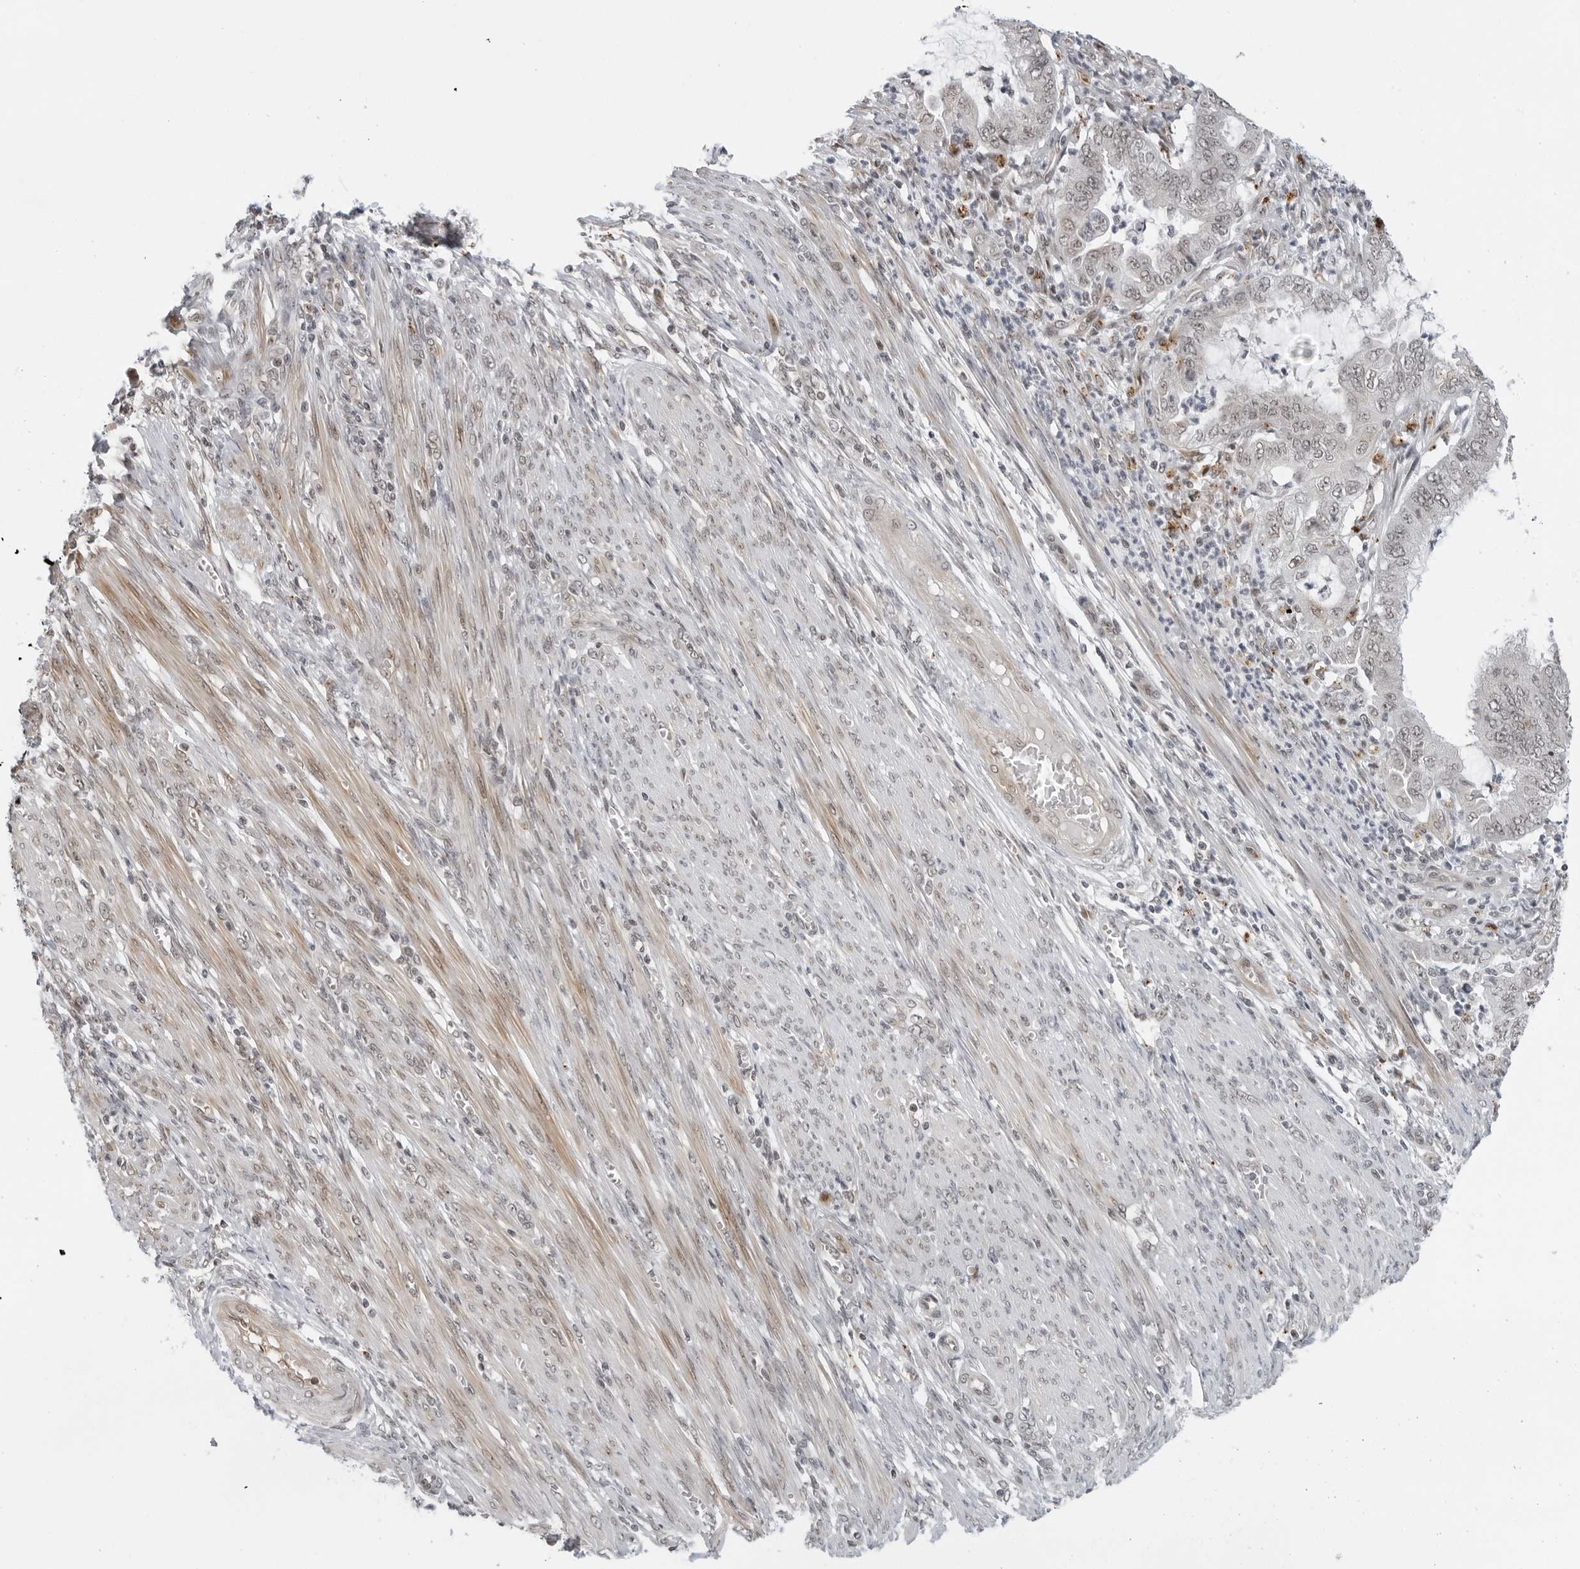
{"staining": {"intensity": "weak", "quantity": "25%-75%", "location": "nuclear"}, "tissue": "endometrial cancer", "cell_type": "Tumor cells", "image_type": "cancer", "snomed": [{"axis": "morphology", "description": "Adenocarcinoma, NOS"}, {"axis": "topography", "description": "Endometrium"}], "caption": "IHC micrograph of endometrial cancer stained for a protein (brown), which exhibits low levels of weak nuclear expression in approximately 25%-75% of tumor cells.", "gene": "TOX4", "patient": {"sex": "female", "age": 51}}